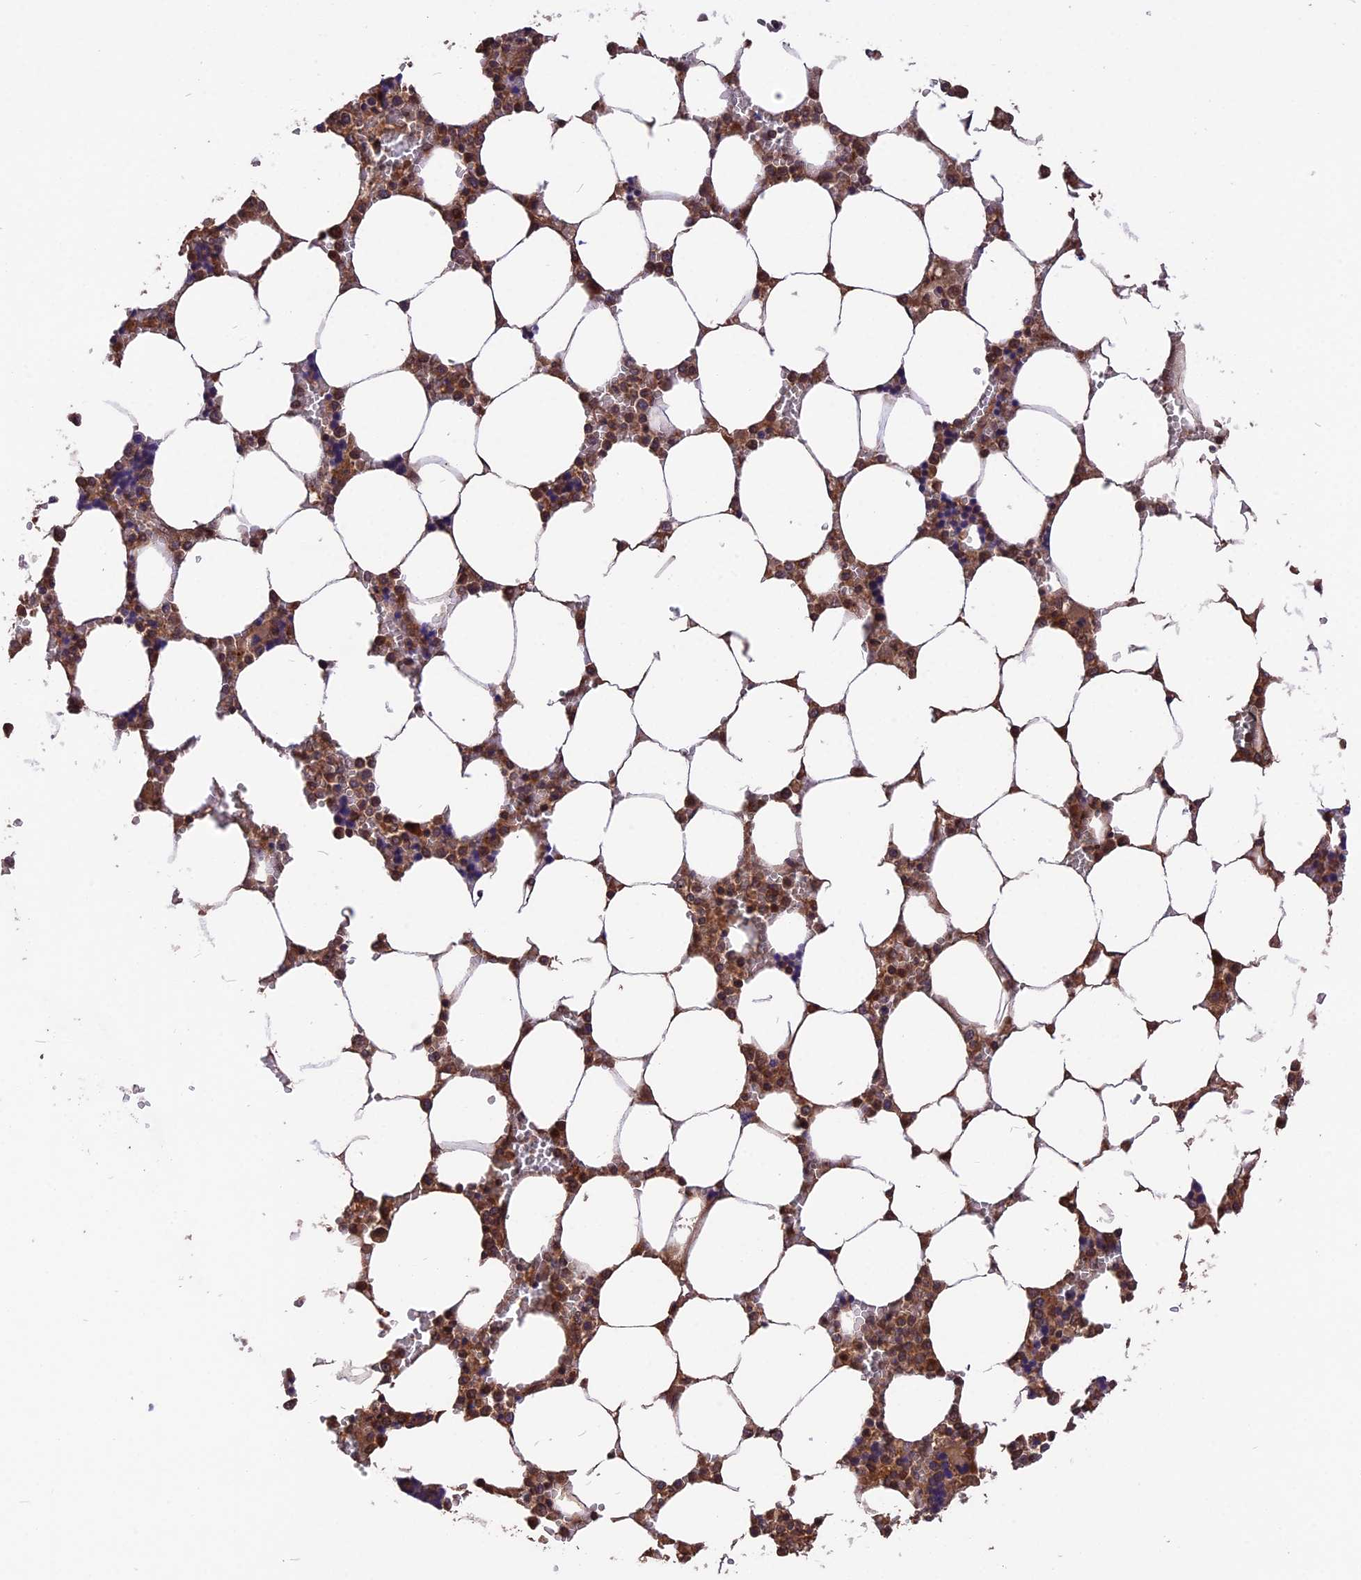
{"staining": {"intensity": "moderate", "quantity": "25%-75%", "location": "cytoplasmic/membranous"}, "tissue": "bone marrow", "cell_type": "Hematopoietic cells", "image_type": "normal", "snomed": [{"axis": "morphology", "description": "Normal tissue, NOS"}, {"axis": "topography", "description": "Bone marrow"}], "caption": "Hematopoietic cells demonstrate moderate cytoplasmic/membranous positivity in approximately 25%-75% of cells in benign bone marrow.", "gene": "ESCO1", "patient": {"sex": "male", "age": 64}}